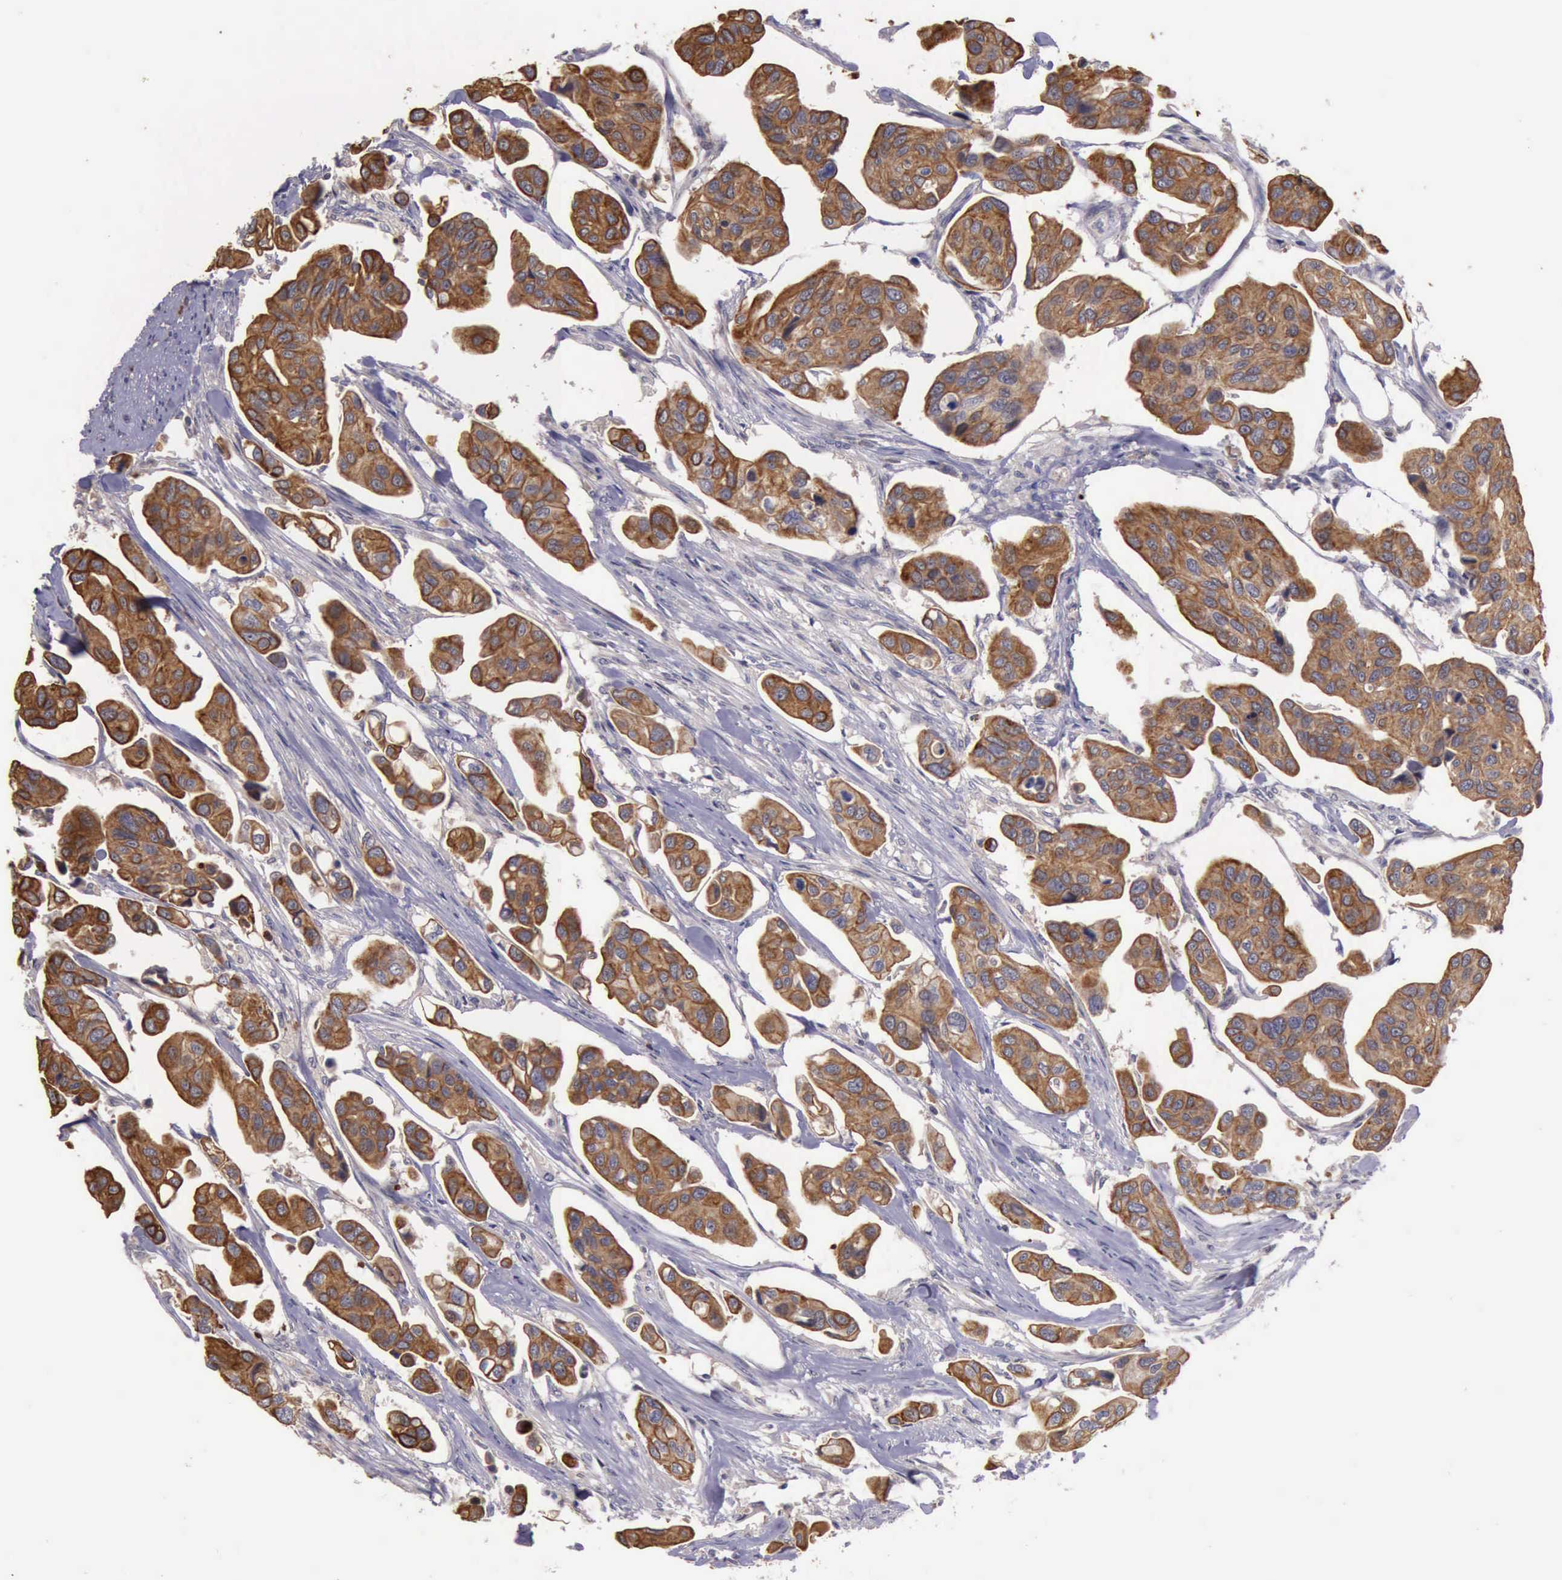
{"staining": {"intensity": "moderate", "quantity": ">75%", "location": "cytoplasmic/membranous"}, "tissue": "urothelial cancer", "cell_type": "Tumor cells", "image_type": "cancer", "snomed": [{"axis": "morphology", "description": "Adenocarcinoma, NOS"}, {"axis": "topography", "description": "Urinary bladder"}], "caption": "This image shows IHC staining of human adenocarcinoma, with medium moderate cytoplasmic/membranous positivity in approximately >75% of tumor cells.", "gene": "RAB39B", "patient": {"sex": "male", "age": 61}}